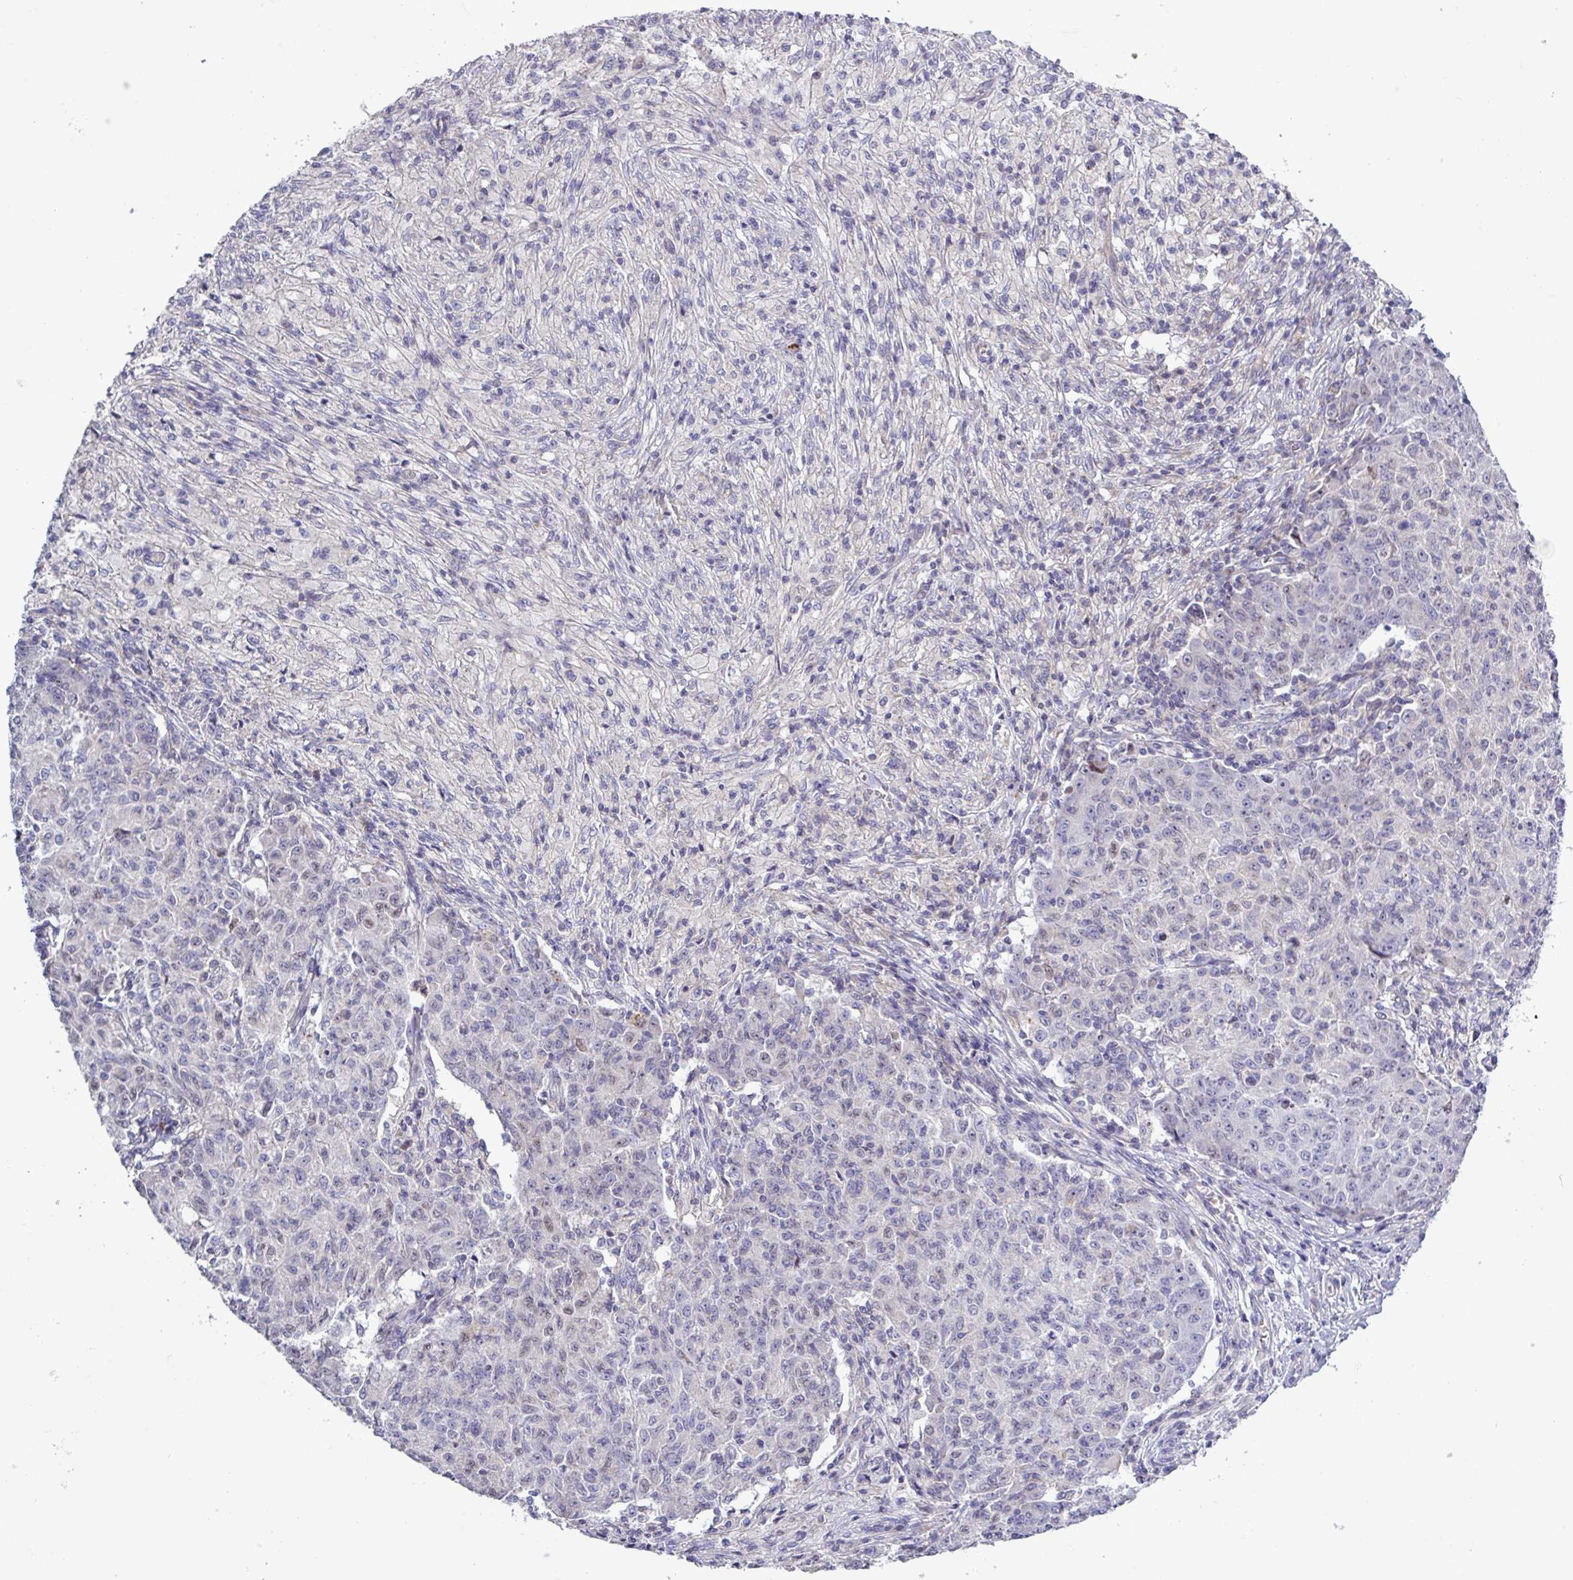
{"staining": {"intensity": "negative", "quantity": "none", "location": "none"}, "tissue": "ovarian cancer", "cell_type": "Tumor cells", "image_type": "cancer", "snomed": [{"axis": "morphology", "description": "Carcinoma, endometroid"}, {"axis": "topography", "description": "Ovary"}], "caption": "Immunohistochemistry of endometroid carcinoma (ovarian) displays no expression in tumor cells. (Stains: DAB (3,3'-diaminobenzidine) IHC with hematoxylin counter stain, Microscopy: brightfield microscopy at high magnification).", "gene": "TNFSF12", "patient": {"sex": "female", "age": 42}}